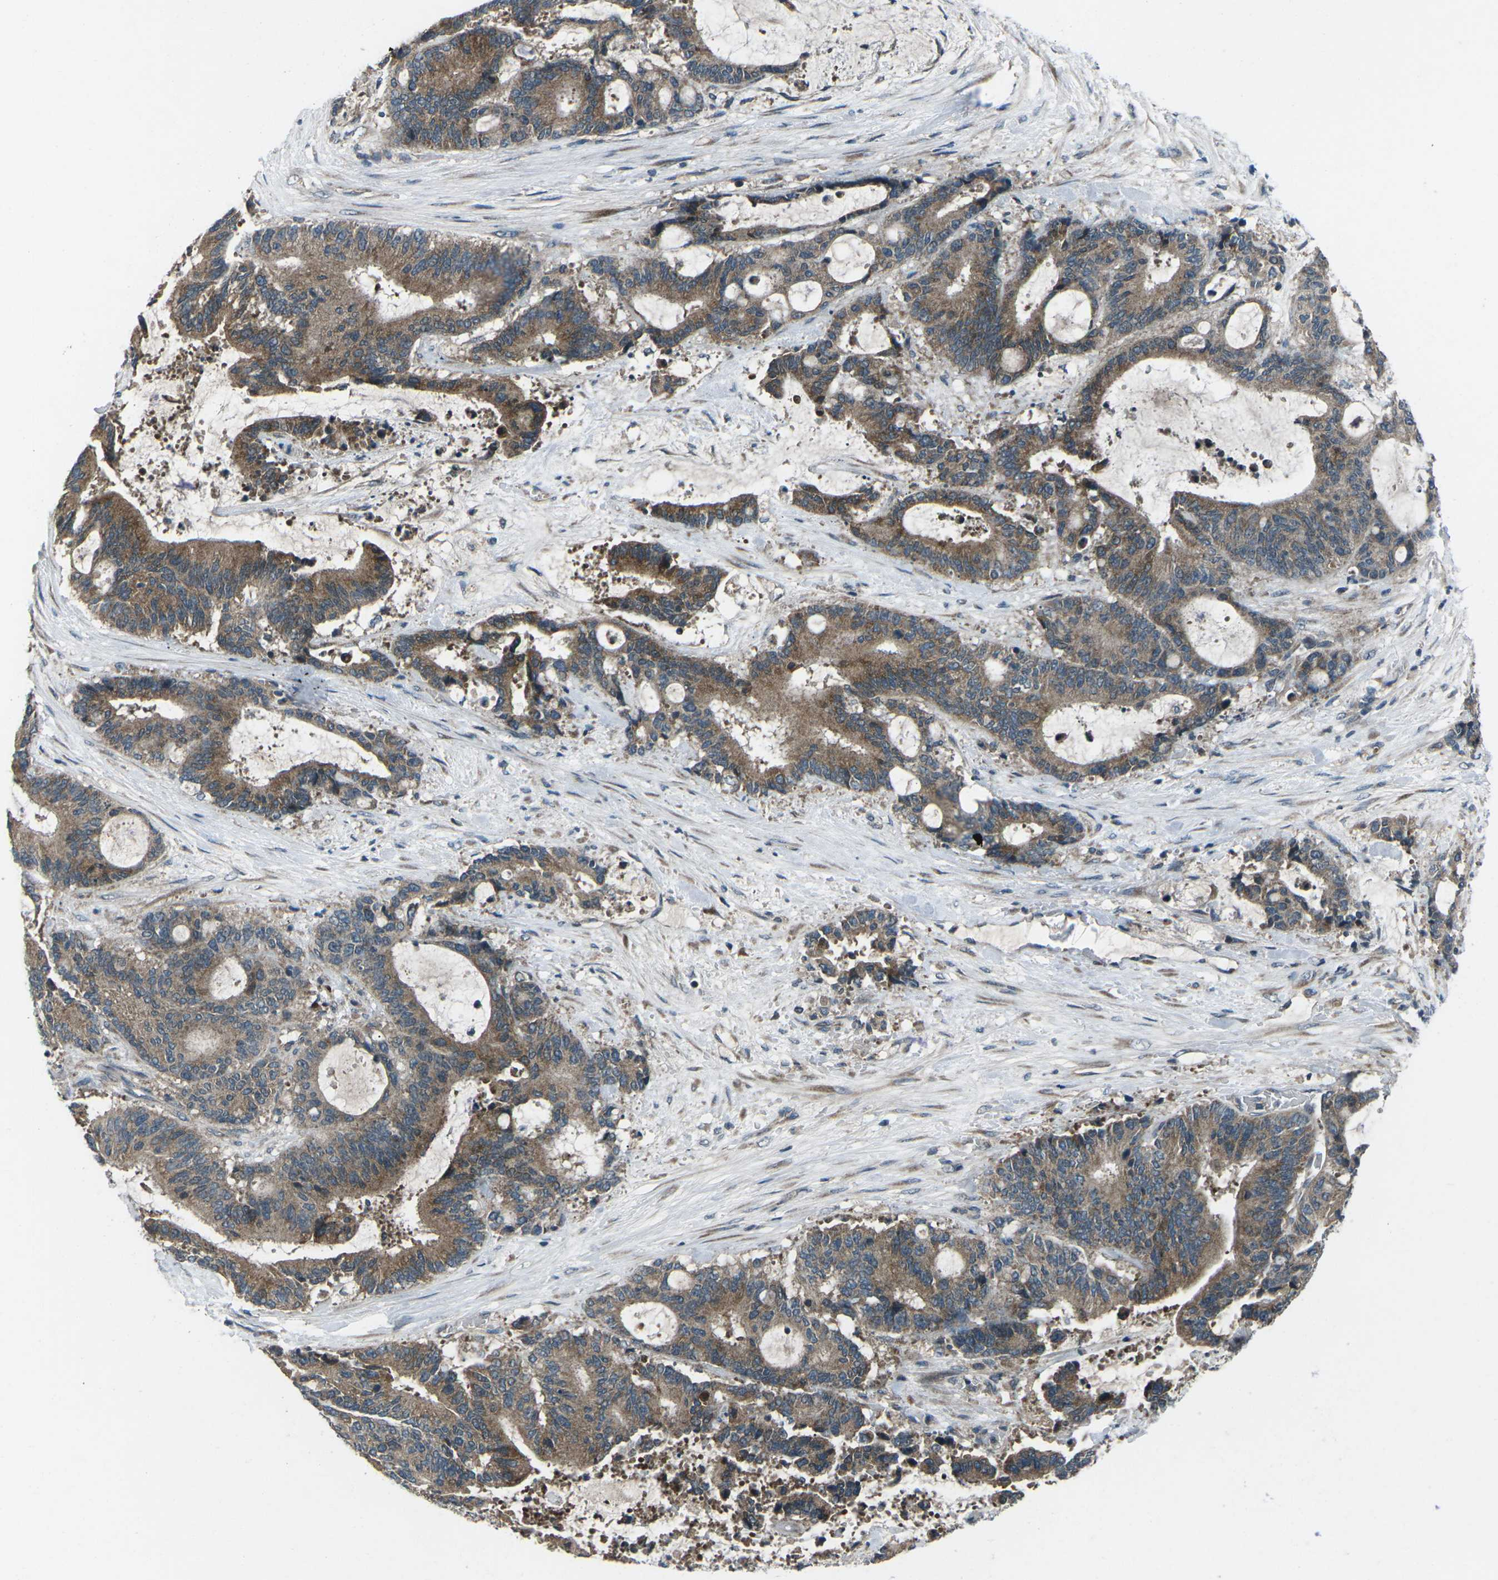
{"staining": {"intensity": "moderate", "quantity": ">75%", "location": "cytoplasmic/membranous"}, "tissue": "liver cancer", "cell_type": "Tumor cells", "image_type": "cancer", "snomed": [{"axis": "morphology", "description": "Normal tissue, NOS"}, {"axis": "morphology", "description": "Cholangiocarcinoma"}, {"axis": "topography", "description": "Liver"}, {"axis": "topography", "description": "Peripheral nerve tissue"}], "caption": "IHC of liver cancer (cholangiocarcinoma) exhibits medium levels of moderate cytoplasmic/membranous positivity in about >75% of tumor cells.", "gene": "CDK16", "patient": {"sex": "female", "age": 73}}